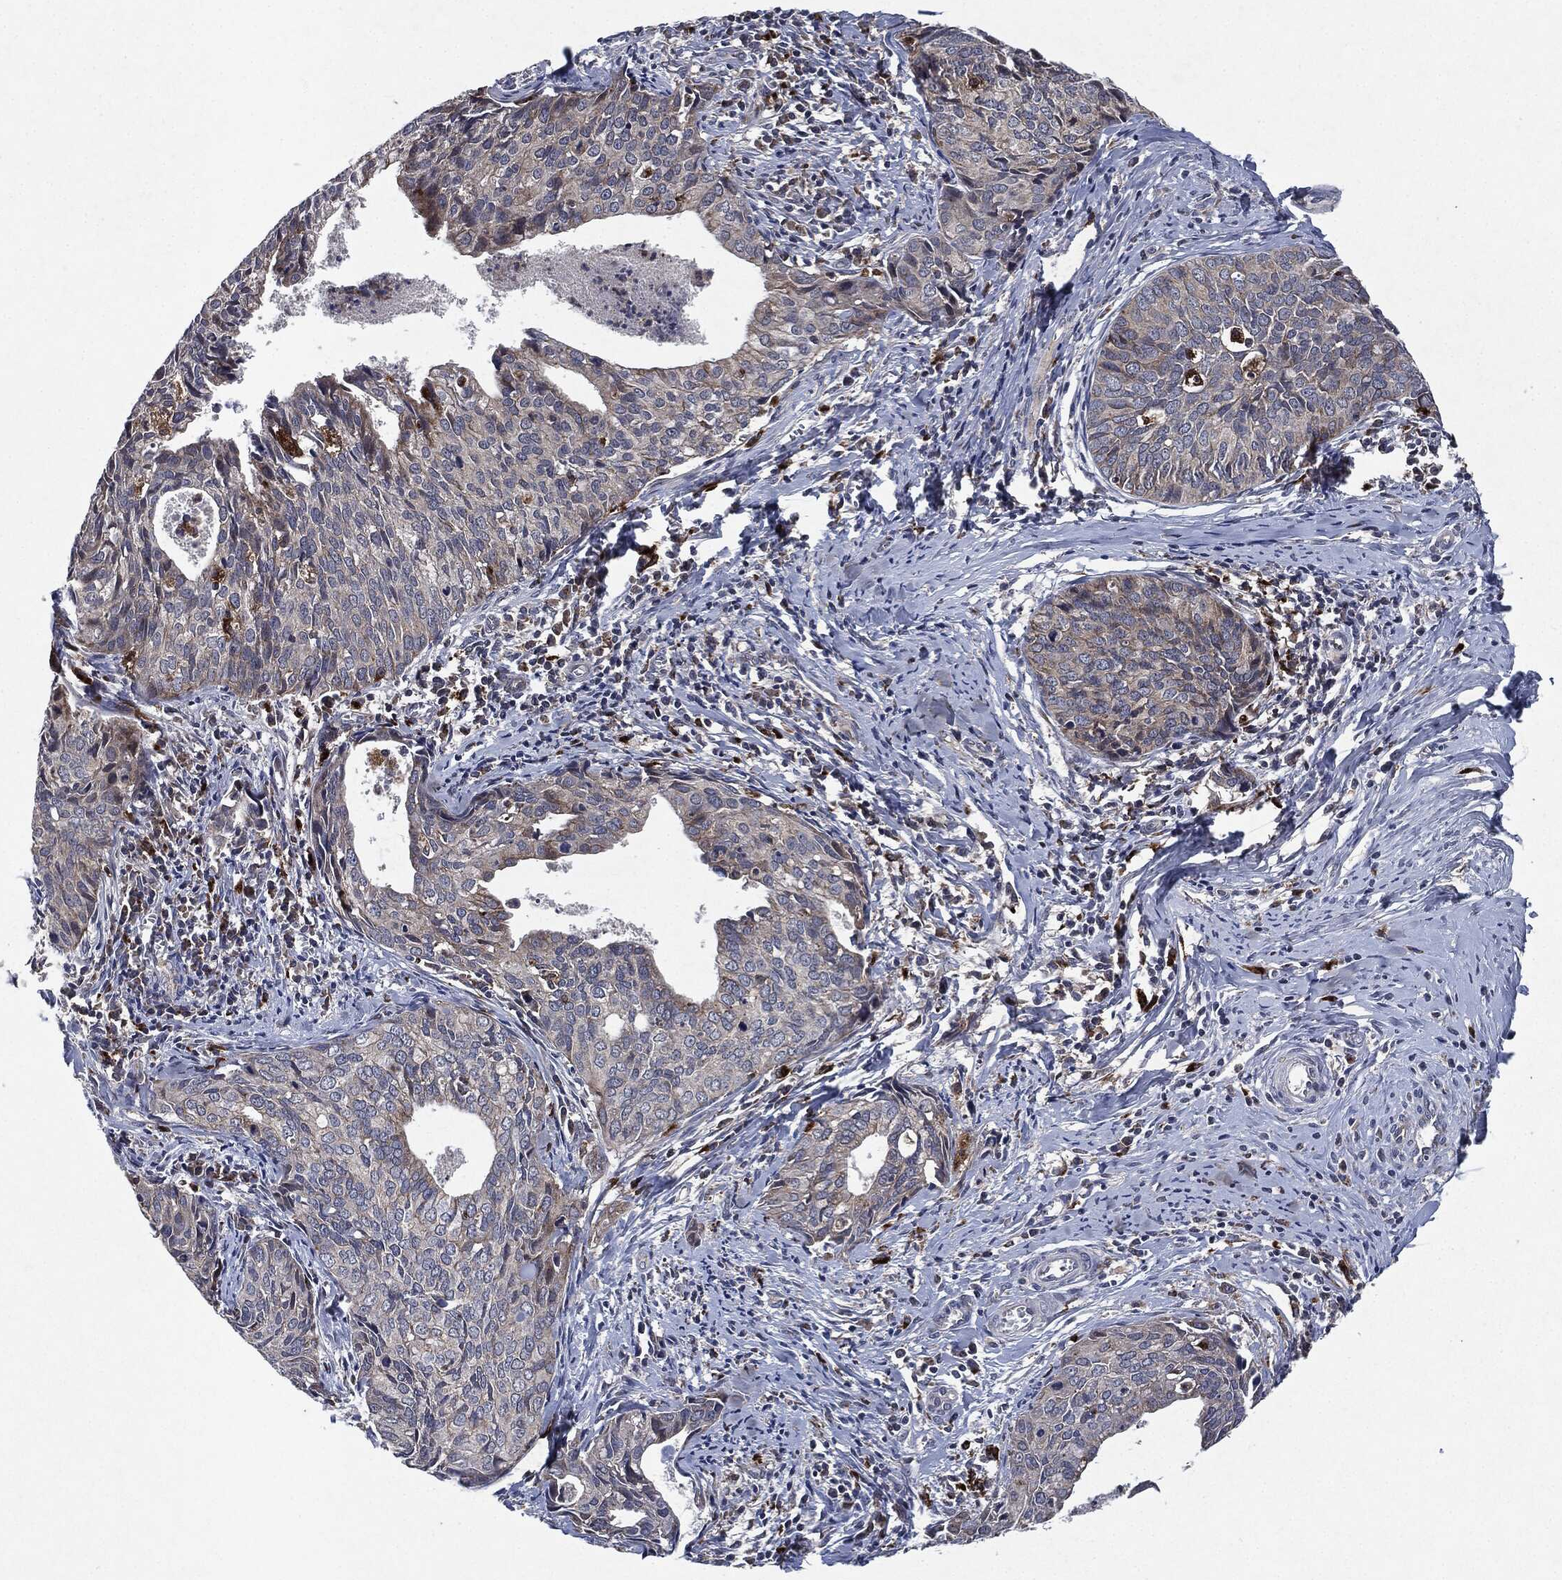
{"staining": {"intensity": "negative", "quantity": "none", "location": "none"}, "tissue": "cervical cancer", "cell_type": "Tumor cells", "image_type": "cancer", "snomed": [{"axis": "morphology", "description": "Squamous cell carcinoma, NOS"}, {"axis": "topography", "description": "Cervix"}], "caption": "Histopathology image shows no significant protein positivity in tumor cells of cervical cancer. The staining is performed using DAB (3,3'-diaminobenzidine) brown chromogen with nuclei counter-stained in using hematoxylin.", "gene": "SLC31A2", "patient": {"sex": "female", "age": 29}}